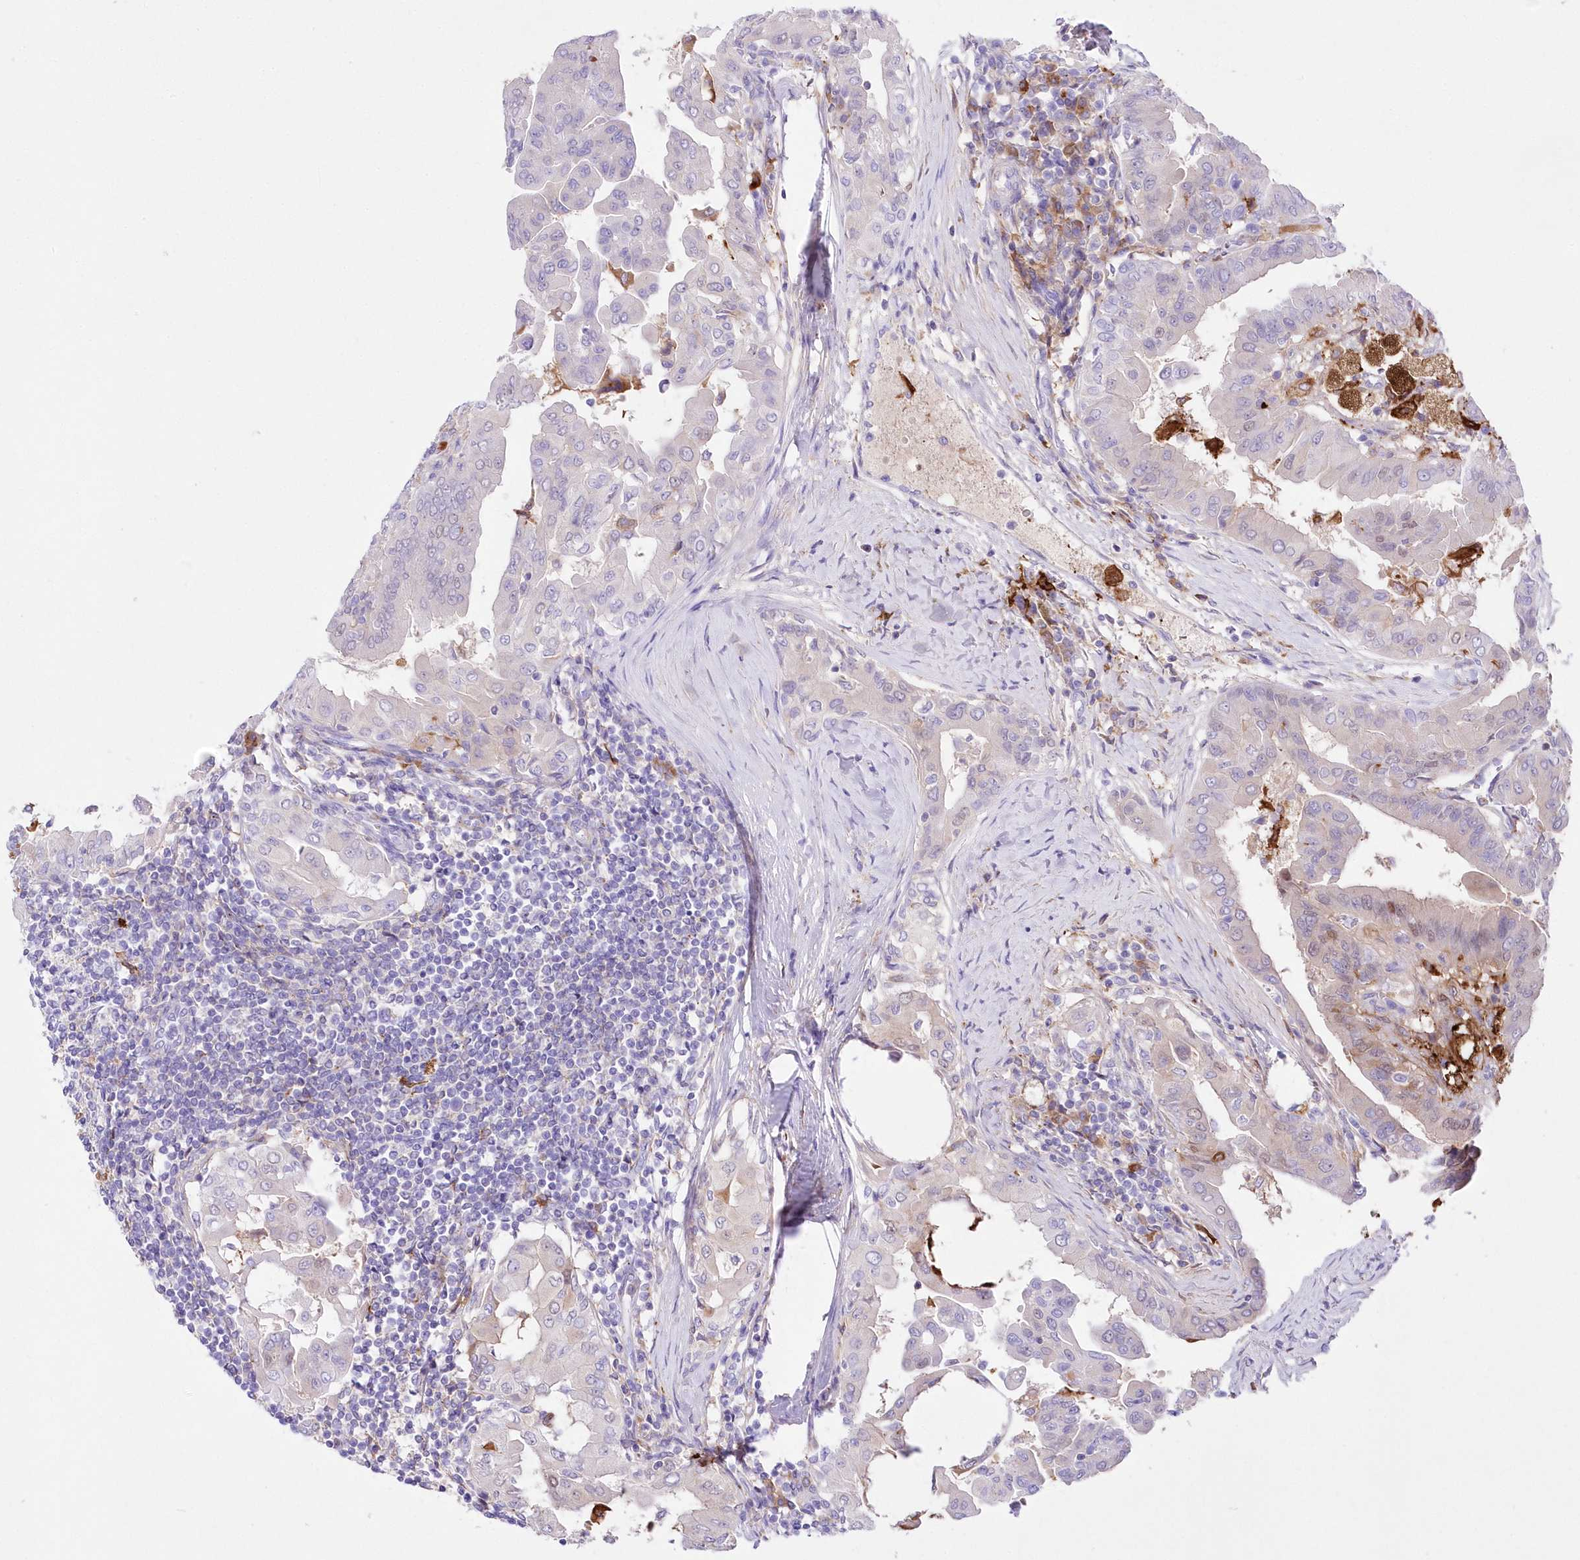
{"staining": {"intensity": "negative", "quantity": "none", "location": "none"}, "tissue": "thyroid cancer", "cell_type": "Tumor cells", "image_type": "cancer", "snomed": [{"axis": "morphology", "description": "Papillary adenocarcinoma, NOS"}, {"axis": "topography", "description": "Thyroid gland"}], "caption": "Tumor cells are negative for brown protein staining in papillary adenocarcinoma (thyroid).", "gene": "DNAJC19", "patient": {"sex": "male", "age": 33}}